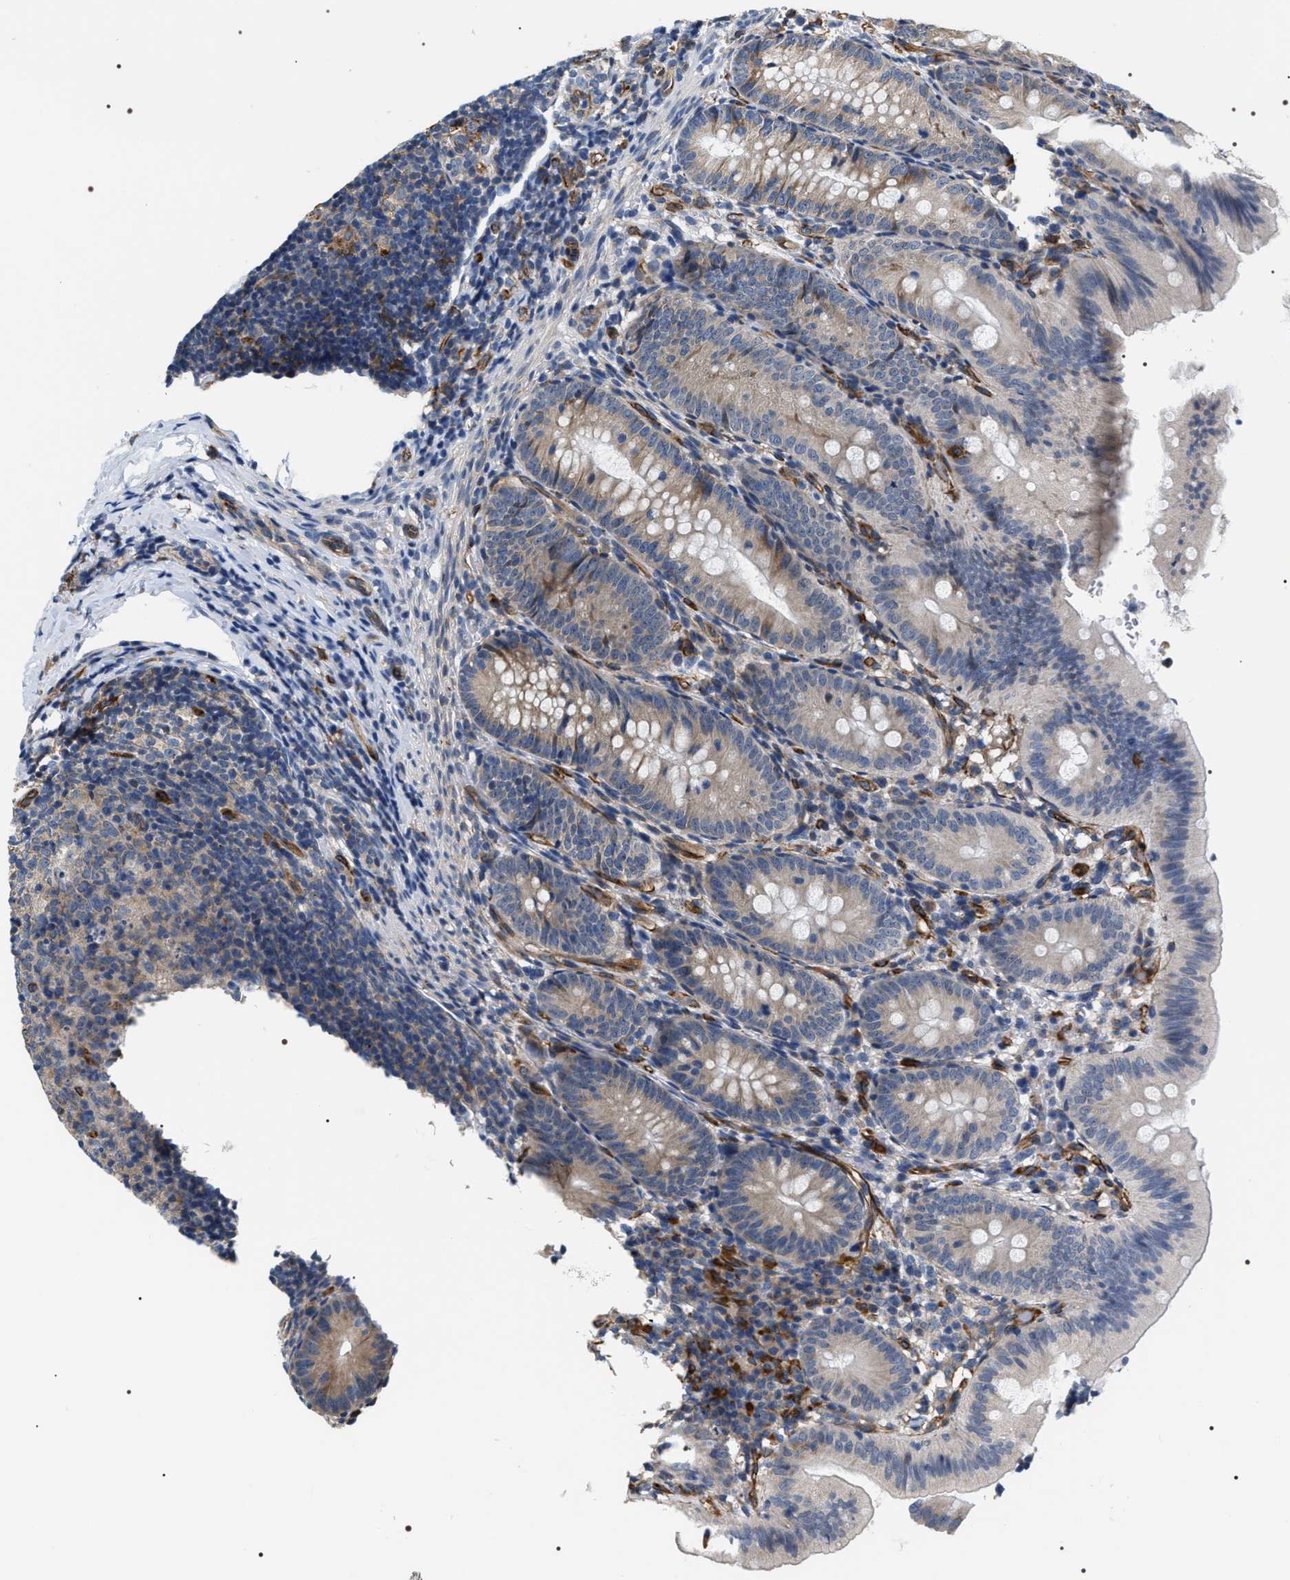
{"staining": {"intensity": "weak", "quantity": "25%-75%", "location": "cytoplasmic/membranous"}, "tissue": "appendix", "cell_type": "Glandular cells", "image_type": "normal", "snomed": [{"axis": "morphology", "description": "Normal tissue, NOS"}, {"axis": "topography", "description": "Appendix"}], "caption": "Appendix stained with immunohistochemistry (IHC) demonstrates weak cytoplasmic/membranous positivity in approximately 25%-75% of glandular cells. (Stains: DAB in brown, nuclei in blue, Microscopy: brightfield microscopy at high magnification).", "gene": "PKD1L1", "patient": {"sex": "male", "age": 1}}